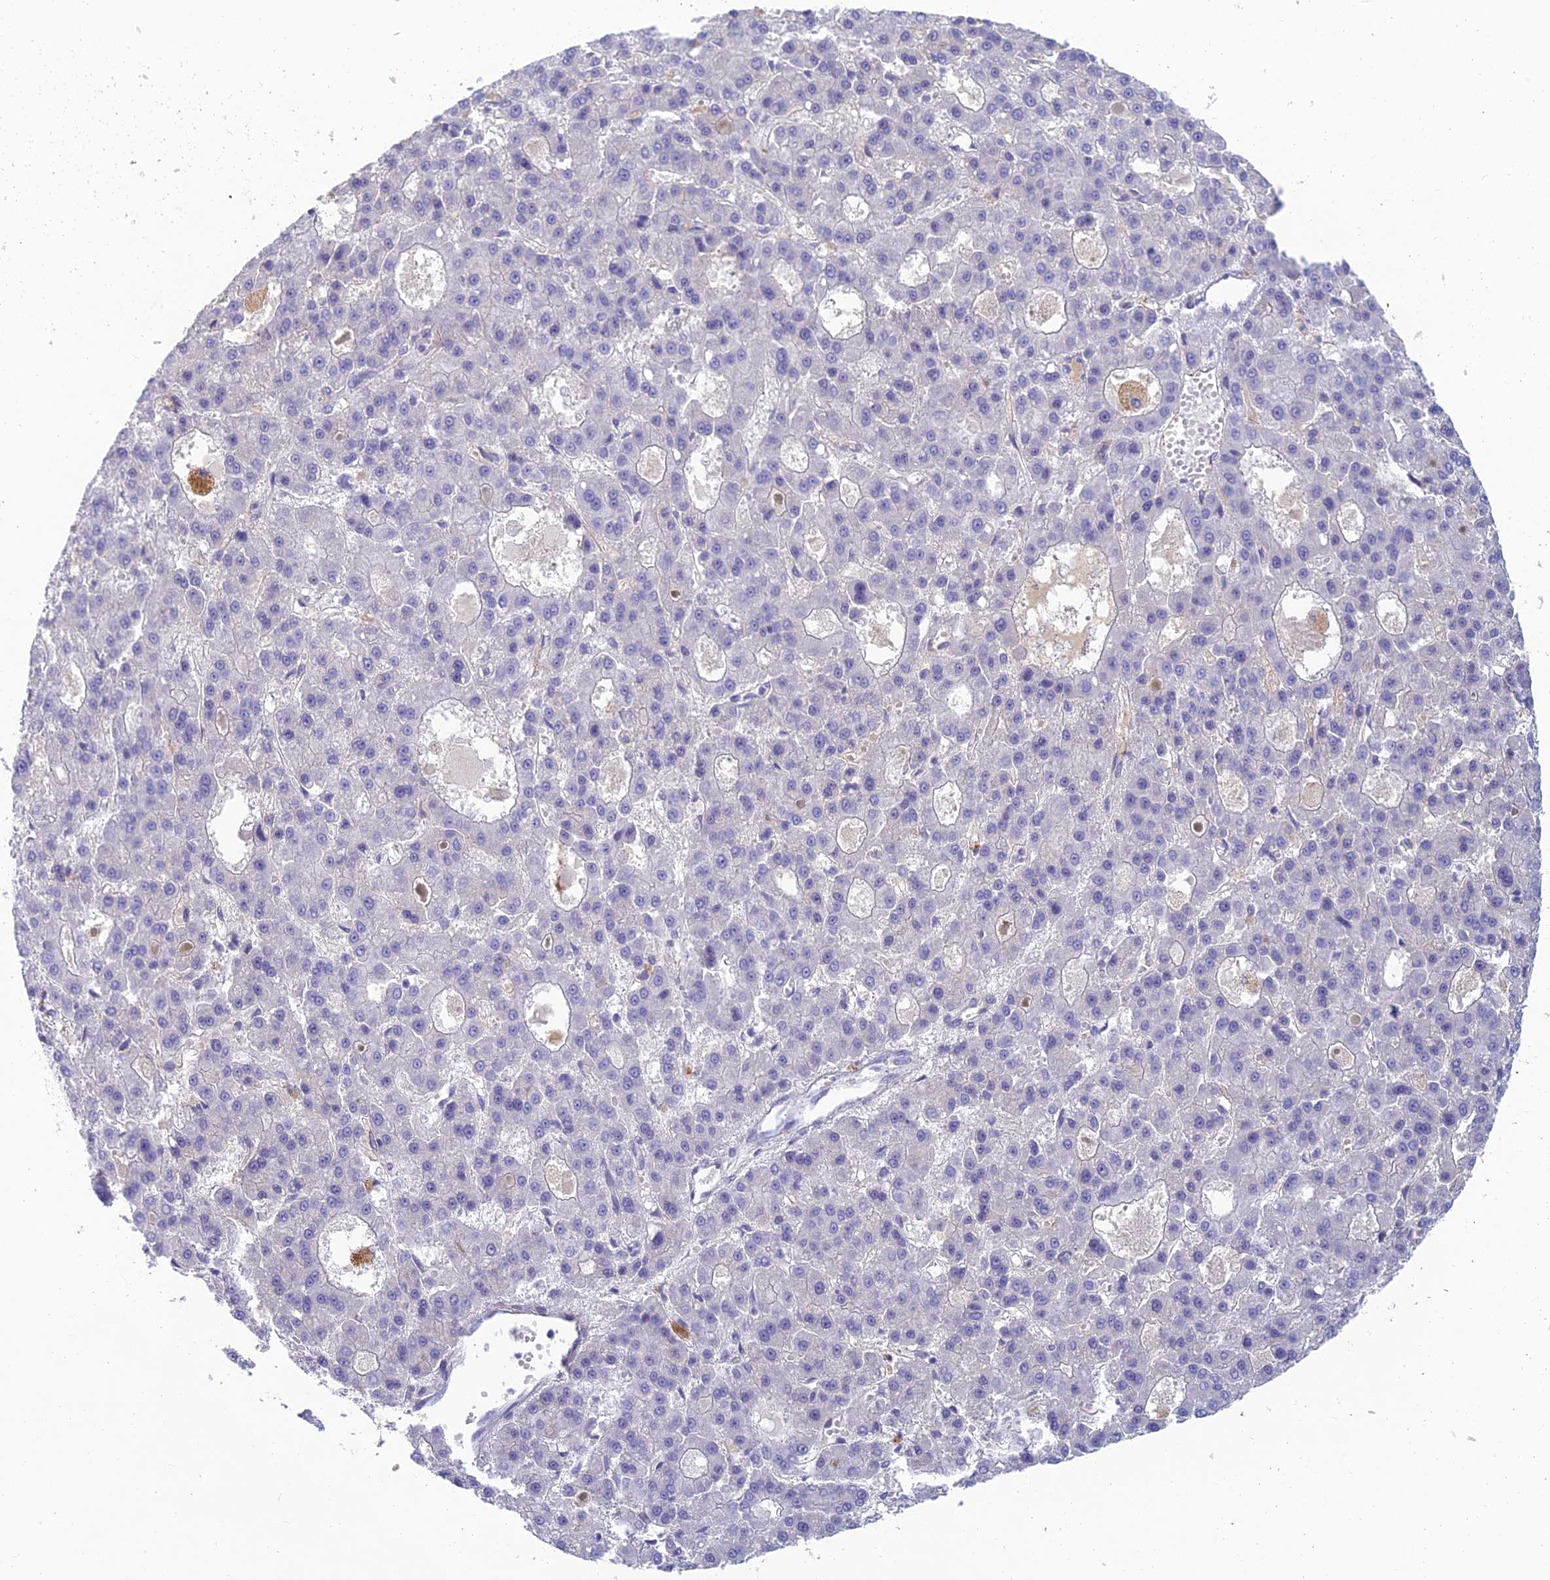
{"staining": {"intensity": "negative", "quantity": "none", "location": "none"}, "tissue": "liver cancer", "cell_type": "Tumor cells", "image_type": "cancer", "snomed": [{"axis": "morphology", "description": "Carcinoma, Hepatocellular, NOS"}, {"axis": "topography", "description": "Liver"}], "caption": "High magnification brightfield microscopy of liver cancer (hepatocellular carcinoma) stained with DAB (3,3'-diaminobenzidine) (brown) and counterstained with hematoxylin (blue): tumor cells show no significant expression.", "gene": "FERD3L", "patient": {"sex": "male", "age": 70}}